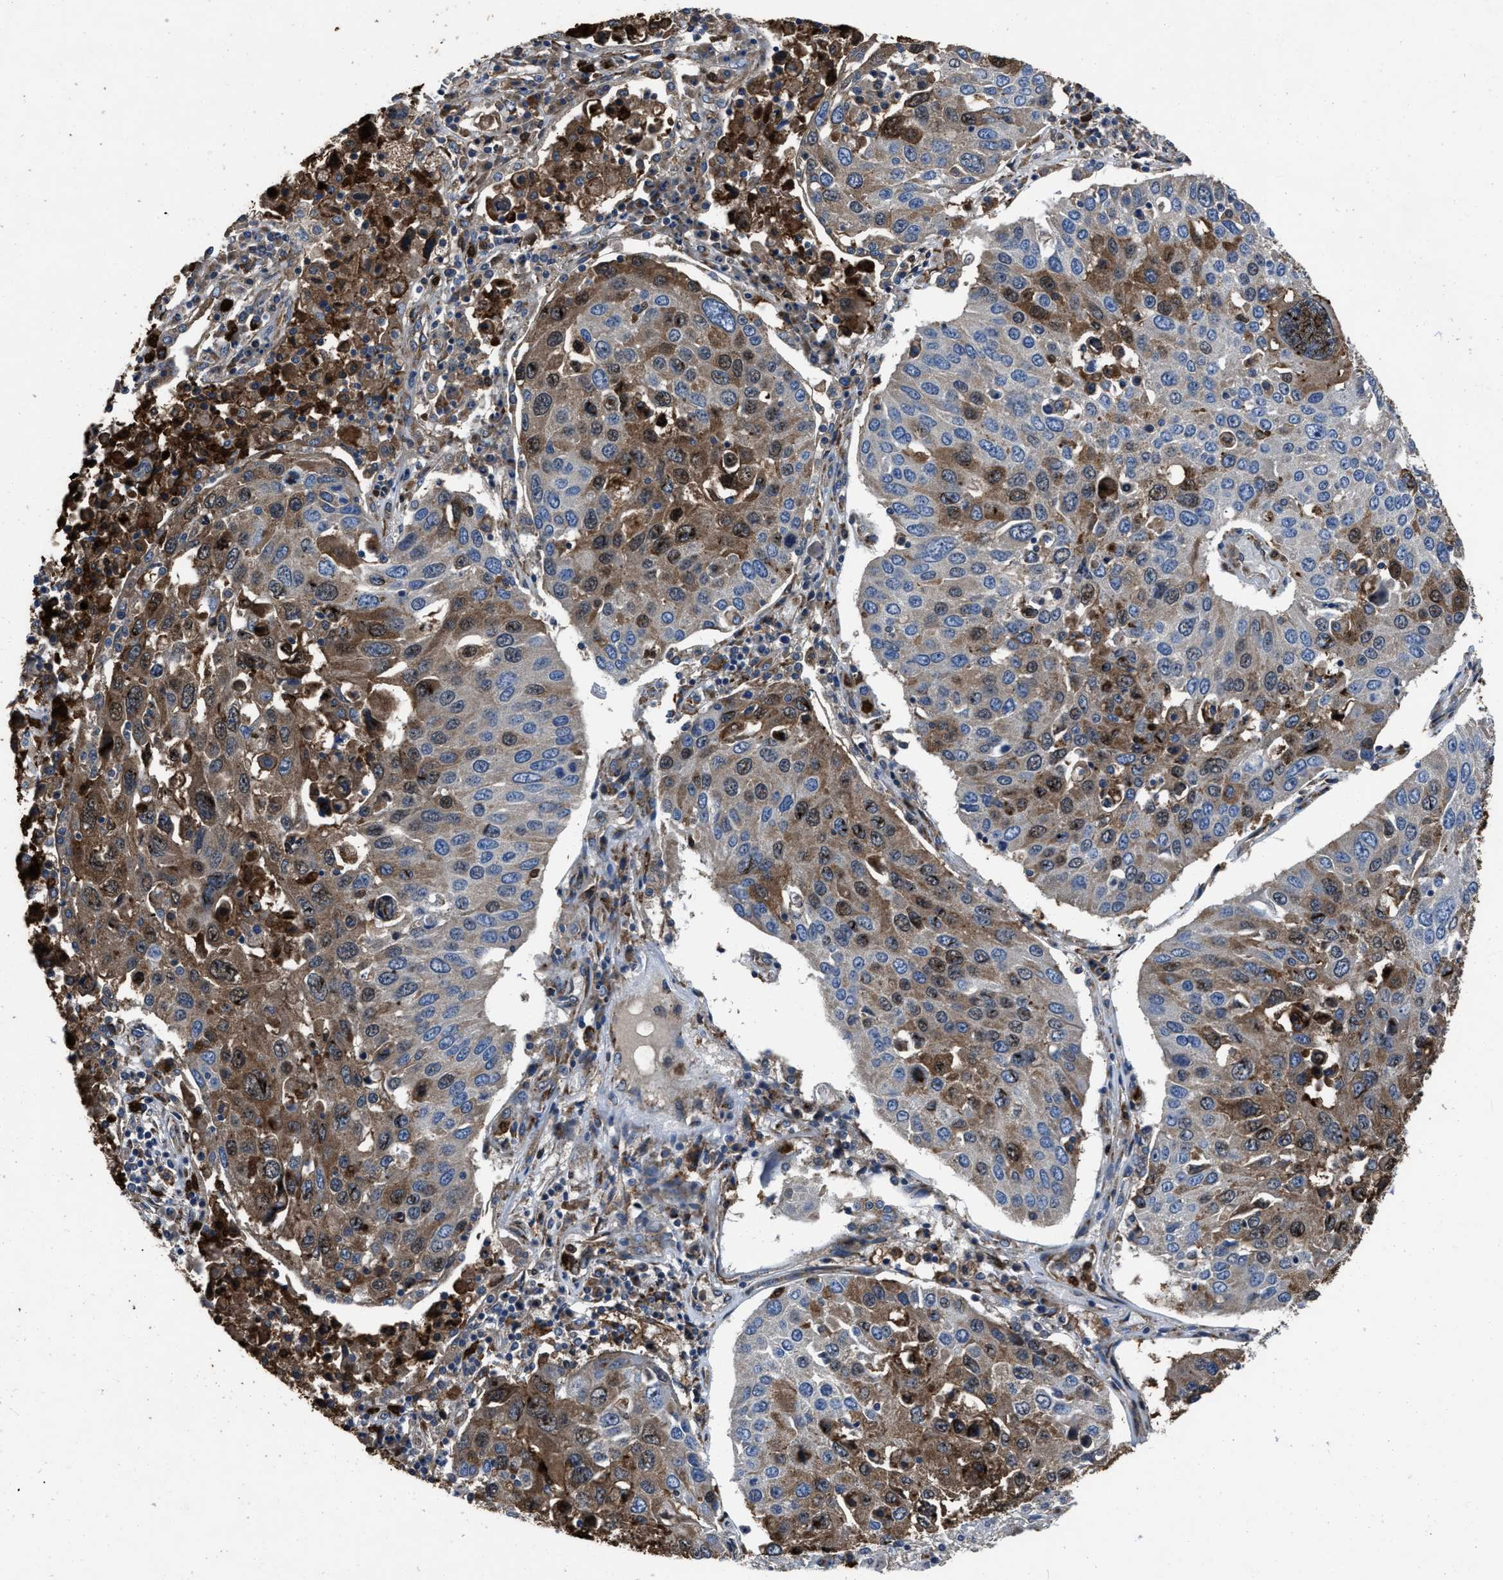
{"staining": {"intensity": "moderate", "quantity": "25%-75%", "location": "cytoplasmic/membranous"}, "tissue": "lung cancer", "cell_type": "Tumor cells", "image_type": "cancer", "snomed": [{"axis": "morphology", "description": "Squamous cell carcinoma, NOS"}, {"axis": "topography", "description": "Lung"}], "caption": "Immunohistochemistry (IHC) image of neoplastic tissue: human lung cancer stained using immunohistochemistry (IHC) demonstrates medium levels of moderate protein expression localized specifically in the cytoplasmic/membranous of tumor cells, appearing as a cytoplasmic/membranous brown color.", "gene": "ANGPT1", "patient": {"sex": "male", "age": 65}}